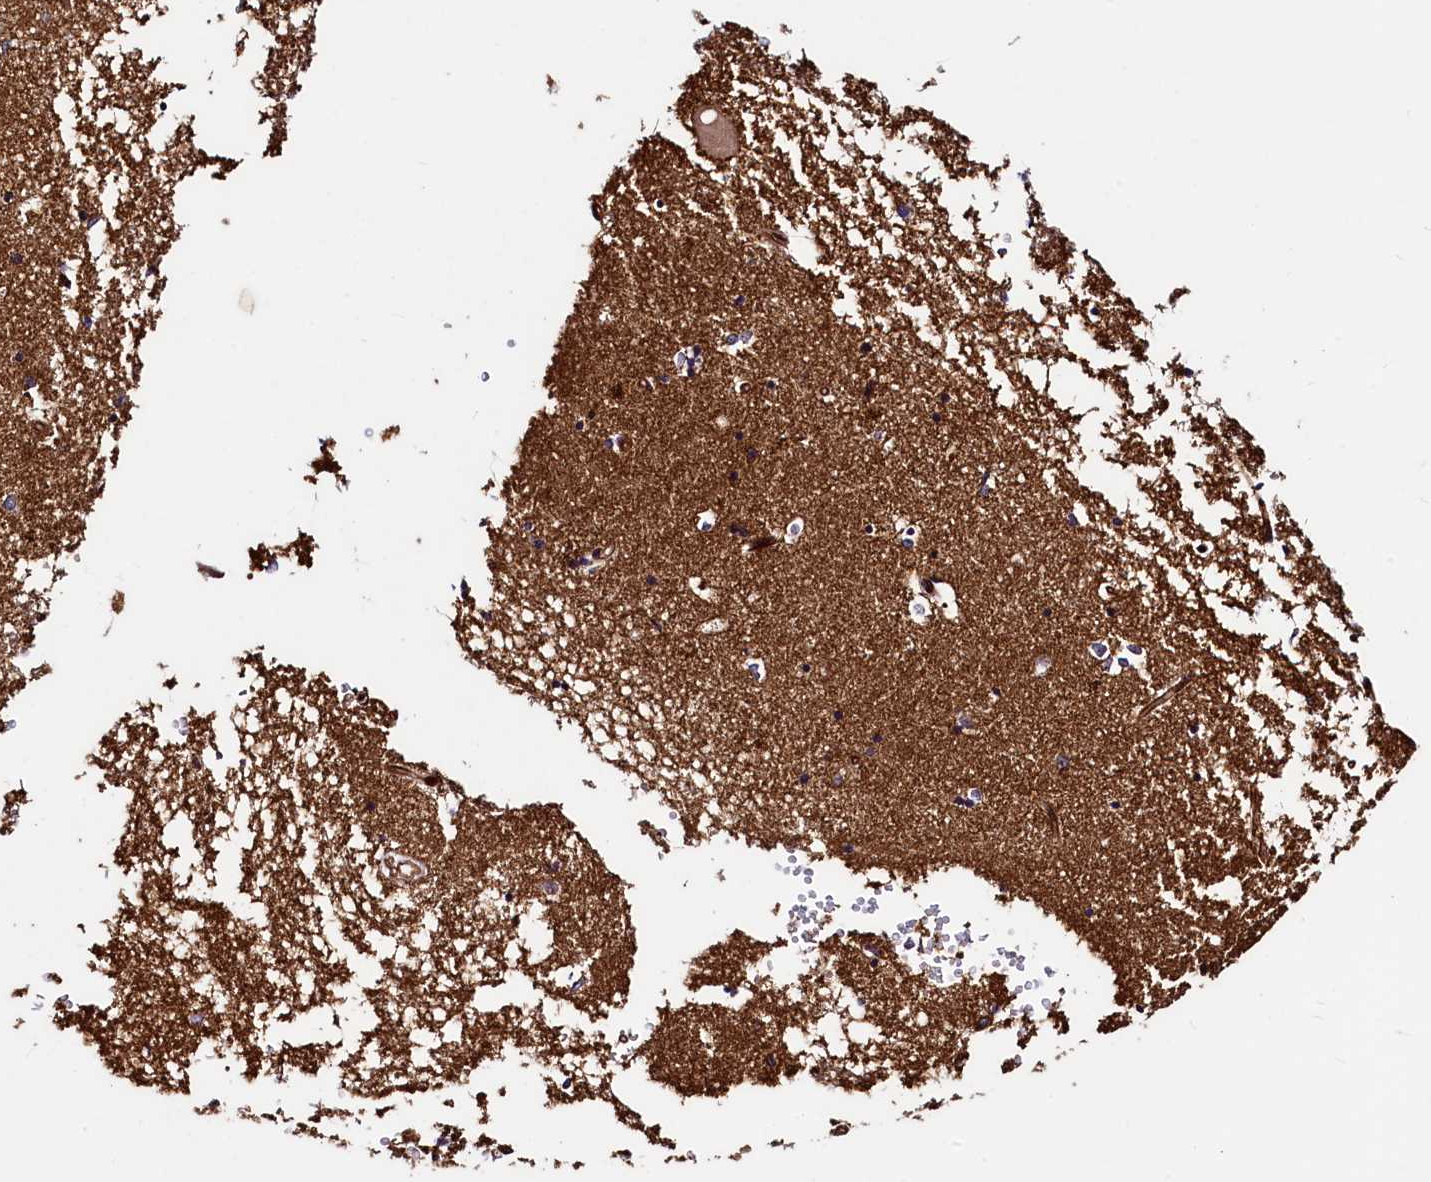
{"staining": {"intensity": "weak", "quantity": "25%-75%", "location": "cytoplasmic/membranous"}, "tissue": "hippocampus", "cell_type": "Glial cells", "image_type": "normal", "snomed": [{"axis": "morphology", "description": "Normal tissue, NOS"}, {"axis": "topography", "description": "Hippocampus"}], "caption": "The image demonstrates staining of benign hippocampus, revealing weak cytoplasmic/membranous protein staining (brown color) within glial cells. Nuclei are stained in blue.", "gene": "PALM", "patient": {"sex": "male", "age": 70}}